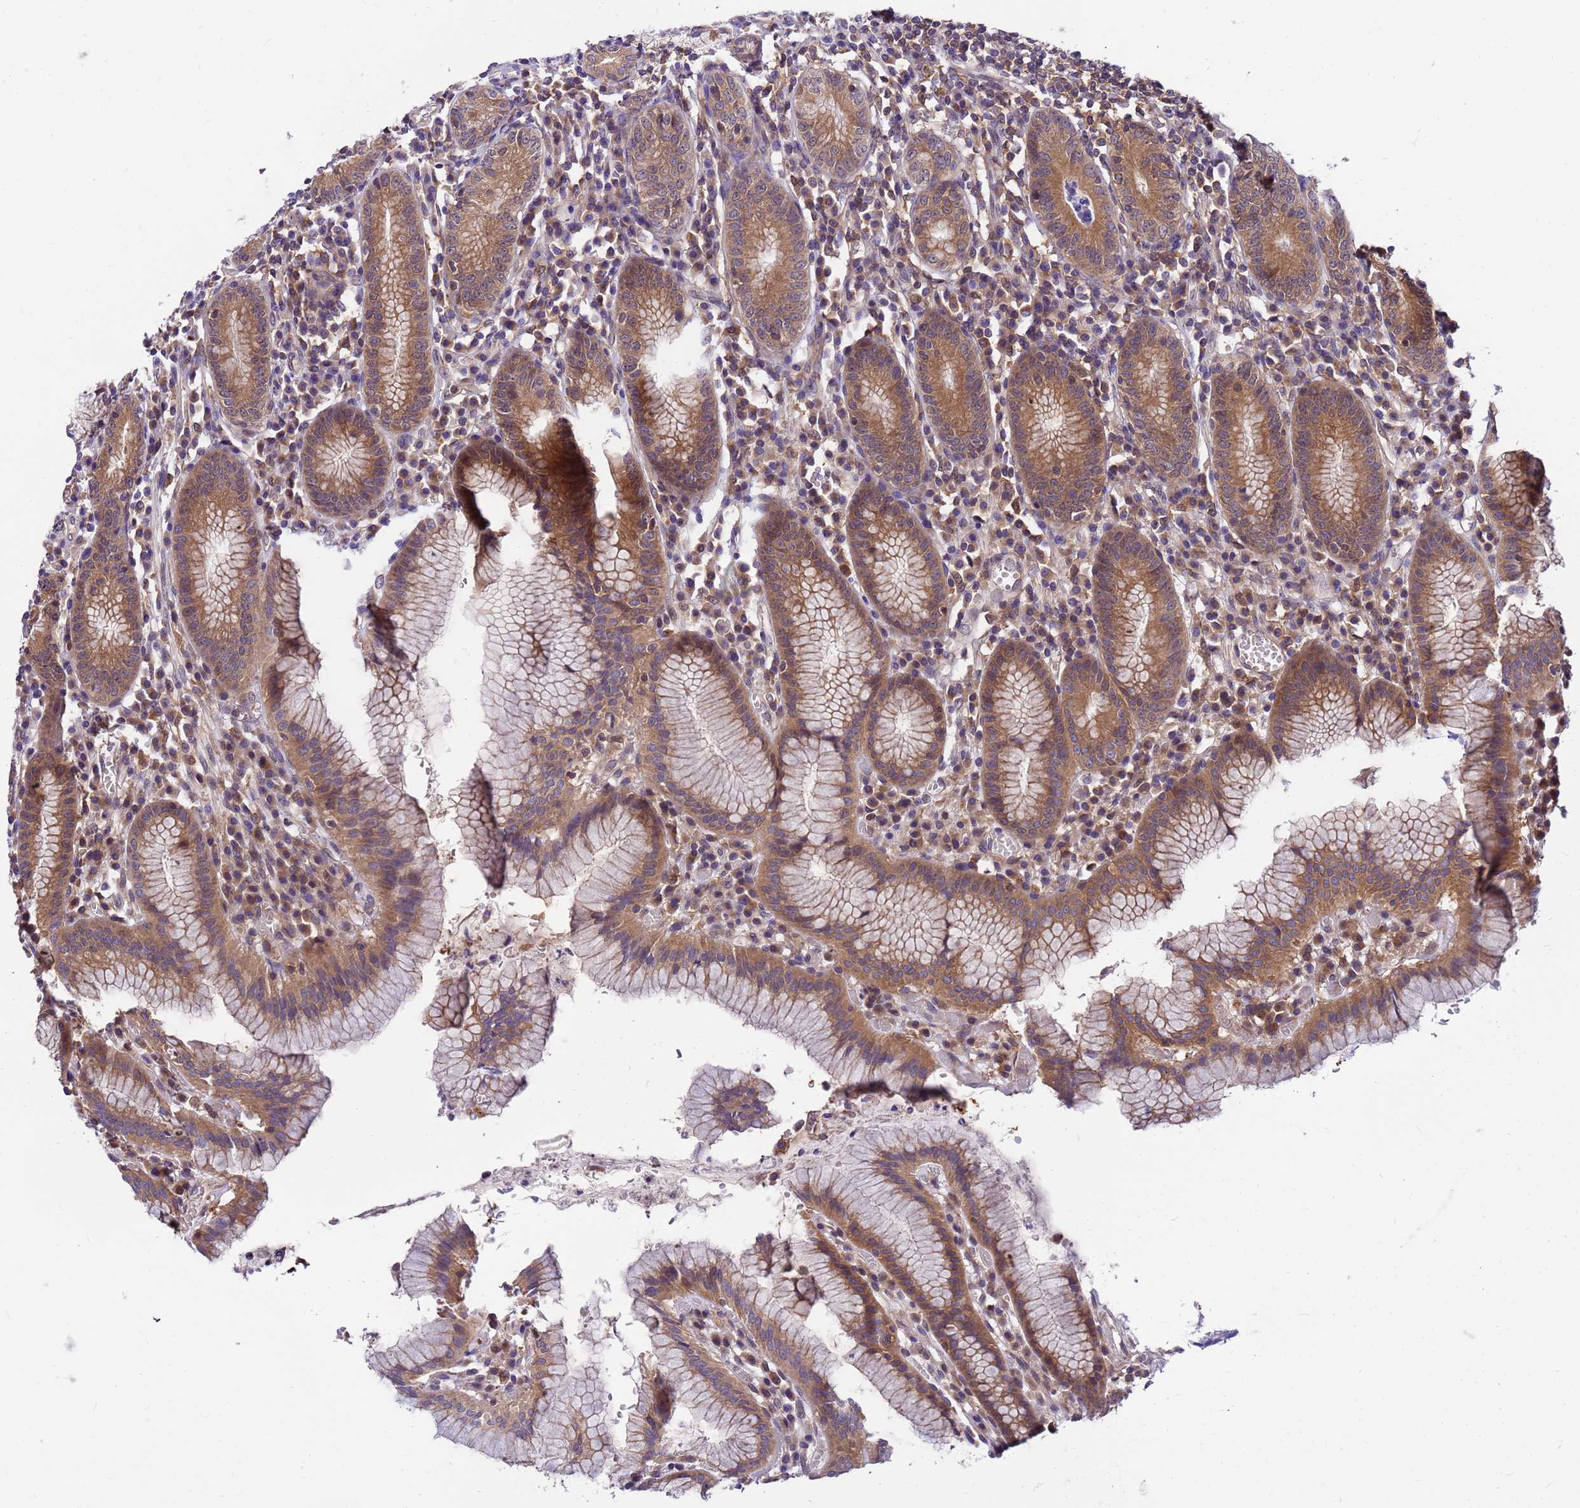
{"staining": {"intensity": "moderate", "quantity": ">75%", "location": "cytoplasmic/membranous,nuclear"}, "tissue": "stomach", "cell_type": "Glandular cells", "image_type": "normal", "snomed": [{"axis": "morphology", "description": "Normal tissue, NOS"}, {"axis": "topography", "description": "Stomach"}], "caption": "A micrograph showing moderate cytoplasmic/membranous,nuclear positivity in about >75% of glandular cells in unremarkable stomach, as visualized by brown immunohistochemical staining.", "gene": "GET3", "patient": {"sex": "male", "age": 55}}